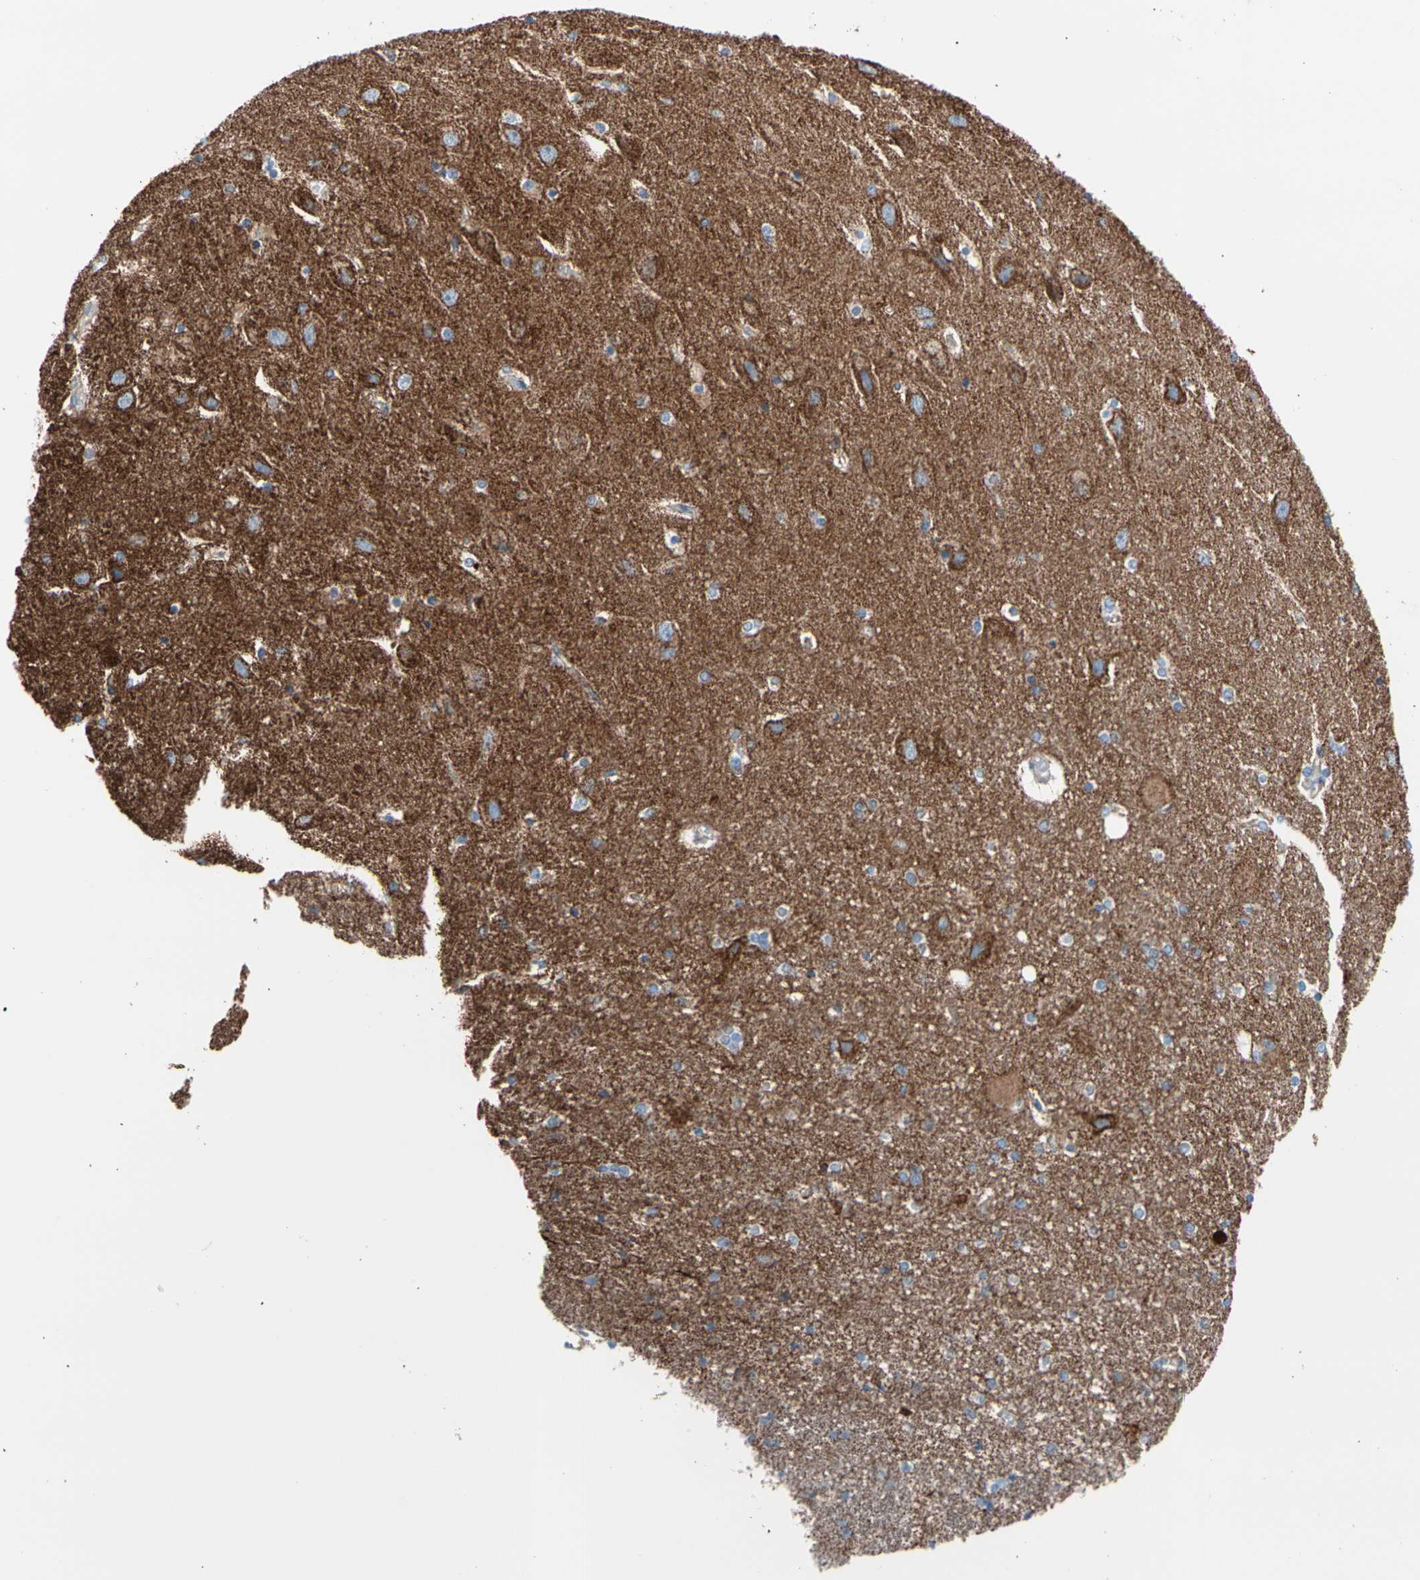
{"staining": {"intensity": "negative", "quantity": "none", "location": "none"}, "tissue": "hippocampus", "cell_type": "Glial cells", "image_type": "normal", "snomed": [{"axis": "morphology", "description": "Normal tissue, NOS"}, {"axis": "topography", "description": "Hippocampus"}], "caption": "This micrograph is of unremarkable hippocampus stained with immunohistochemistry to label a protein in brown with the nuclei are counter-stained blue. There is no expression in glial cells.", "gene": "HK1", "patient": {"sex": "female", "age": 54}}